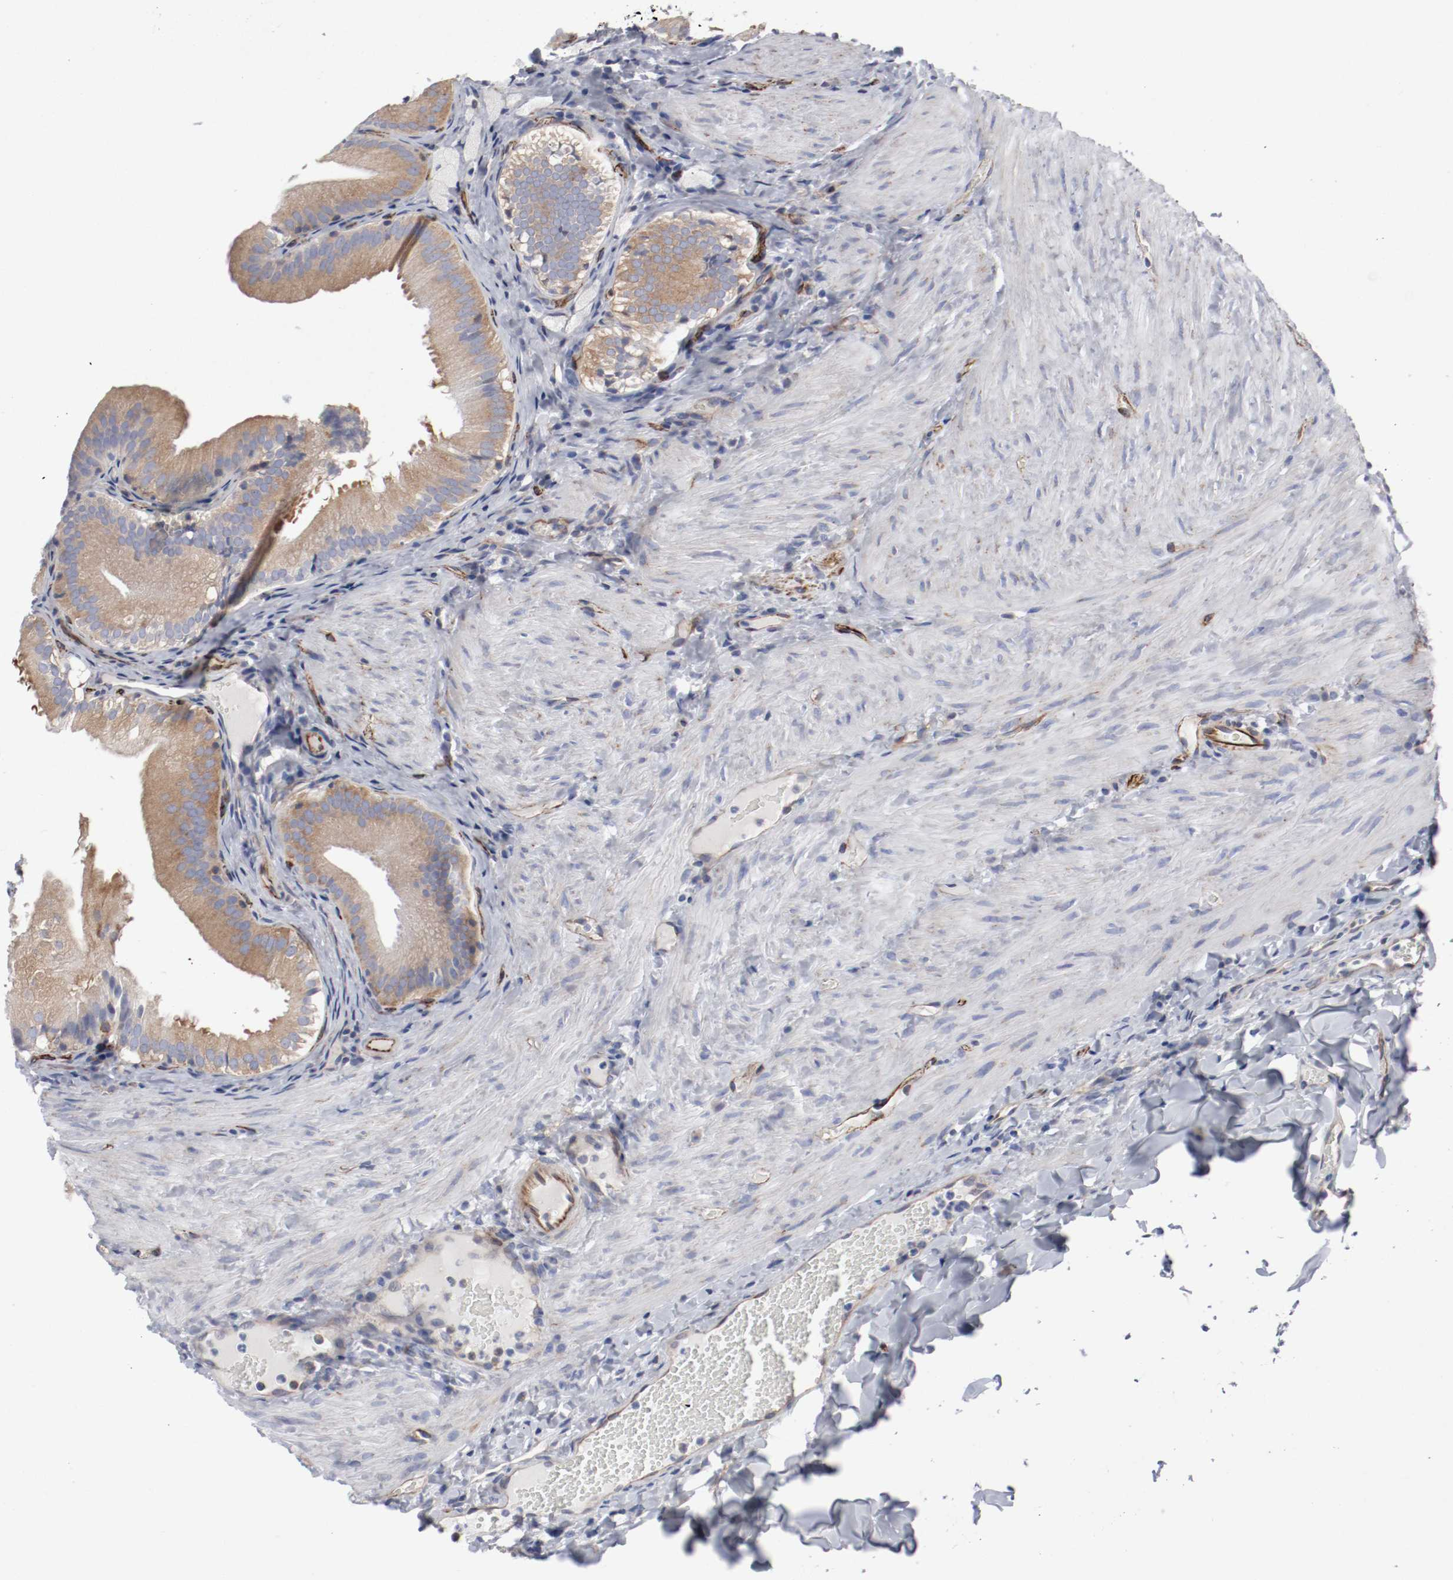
{"staining": {"intensity": "moderate", "quantity": ">75%", "location": "cytoplasmic/membranous"}, "tissue": "gallbladder", "cell_type": "Glandular cells", "image_type": "normal", "snomed": [{"axis": "morphology", "description": "Normal tissue, NOS"}, {"axis": "topography", "description": "Gallbladder"}], "caption": "This image displays benign gallbladder stained with immunohistochemistry (IHC) to label a protein in brown. The cytoplasmic/membranous of glandular cells show moderate positivity for the protein. Nuclei are counter-stained blue.", "gene": "GIT1", "patient": {"sex": "female", "age": 24}}